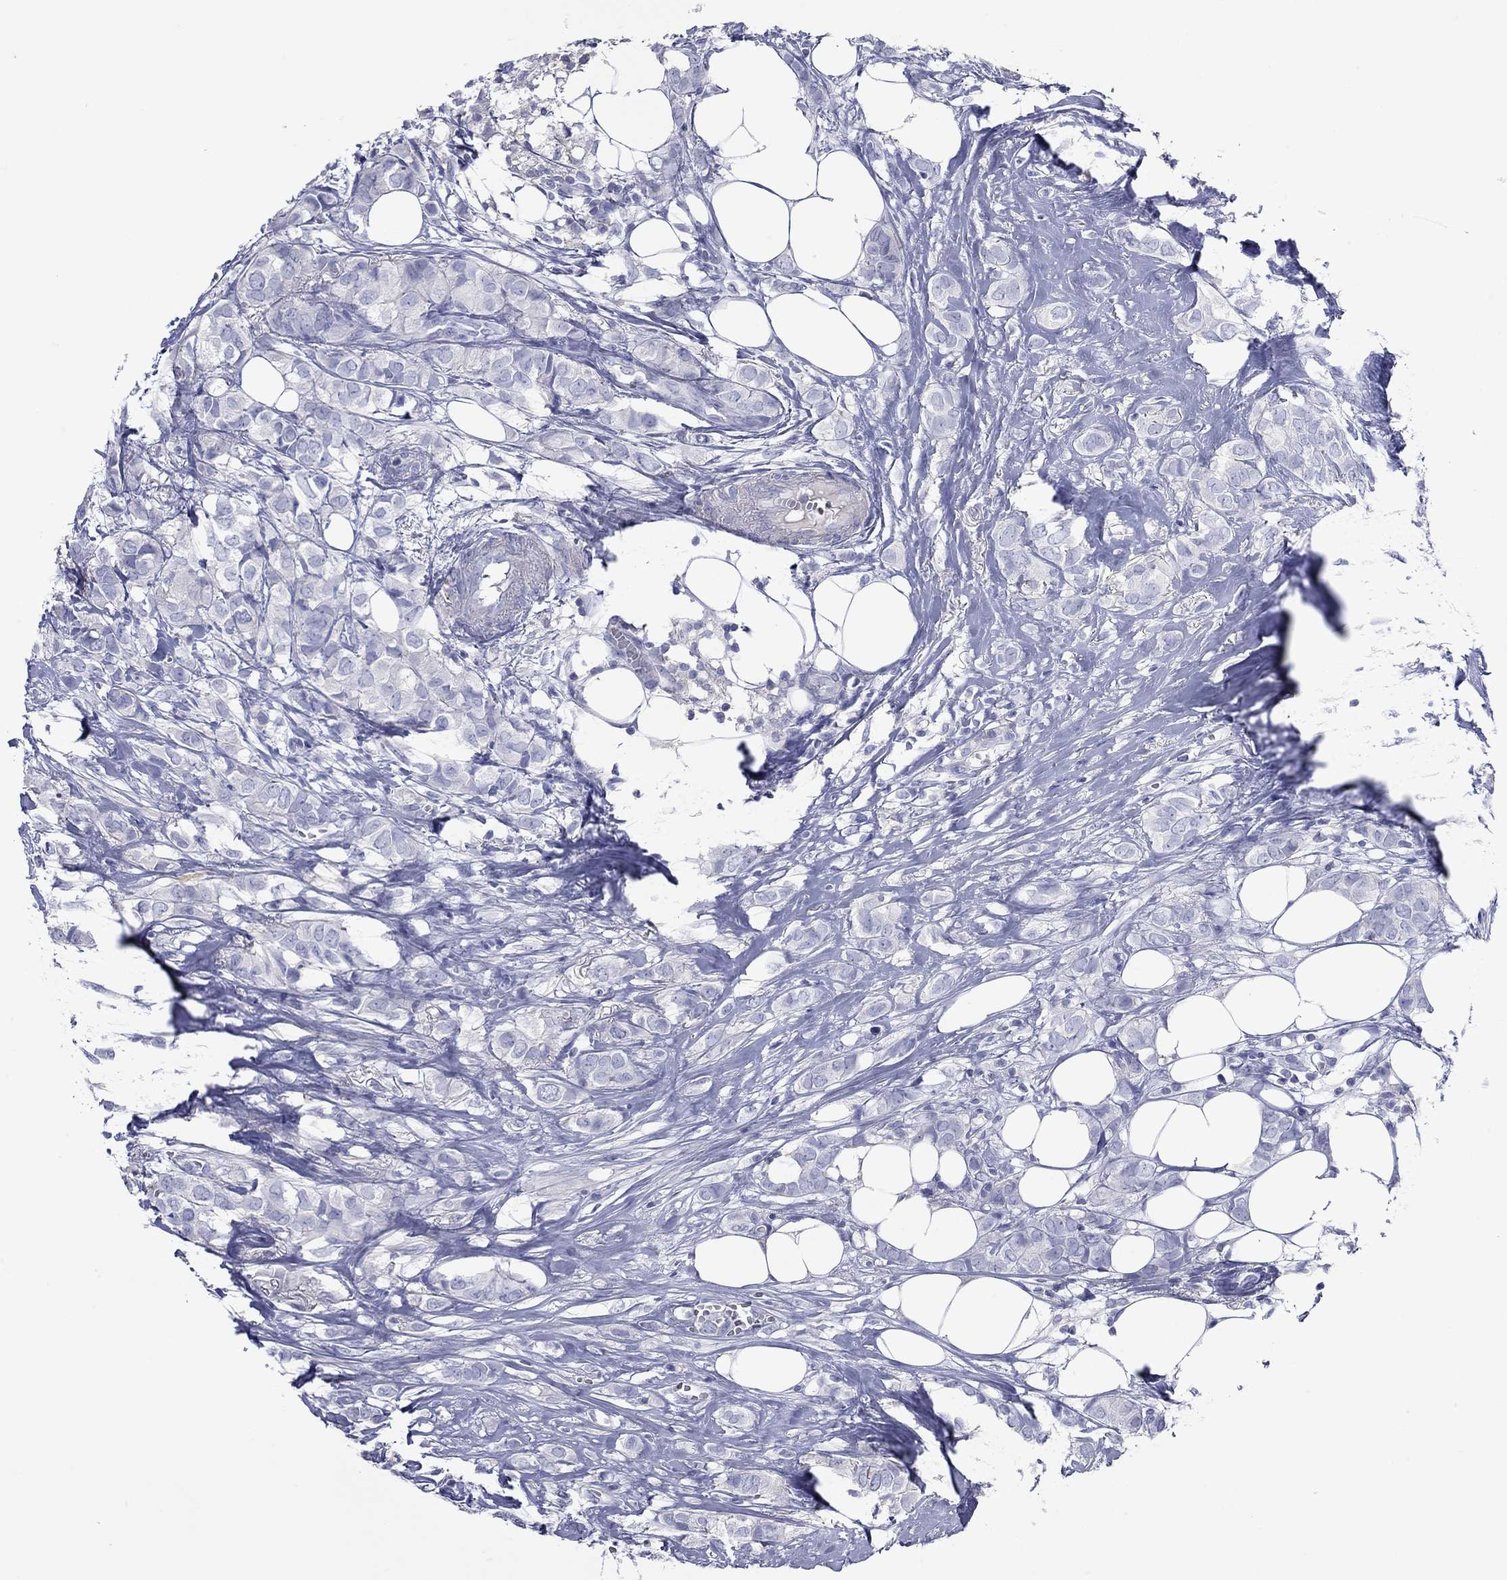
{"staining": {"intensity": "negative", "quantity": "none", "location": "none"}, "tissue": "breast cancer", "cell_type": "Tumor cells", "image_type": "cancer", "snomed": [{"axis": "morphology", "description": "Duct carcinoma"}, {"axis": "topography", "description": "Breast"}], "caption": "Protein analysis of intraductal carcinoma (breast) reveals no significant staining in tumor cells.", "gene": "ACTL7B", "patient": {"sex": "female", "age": 85}}